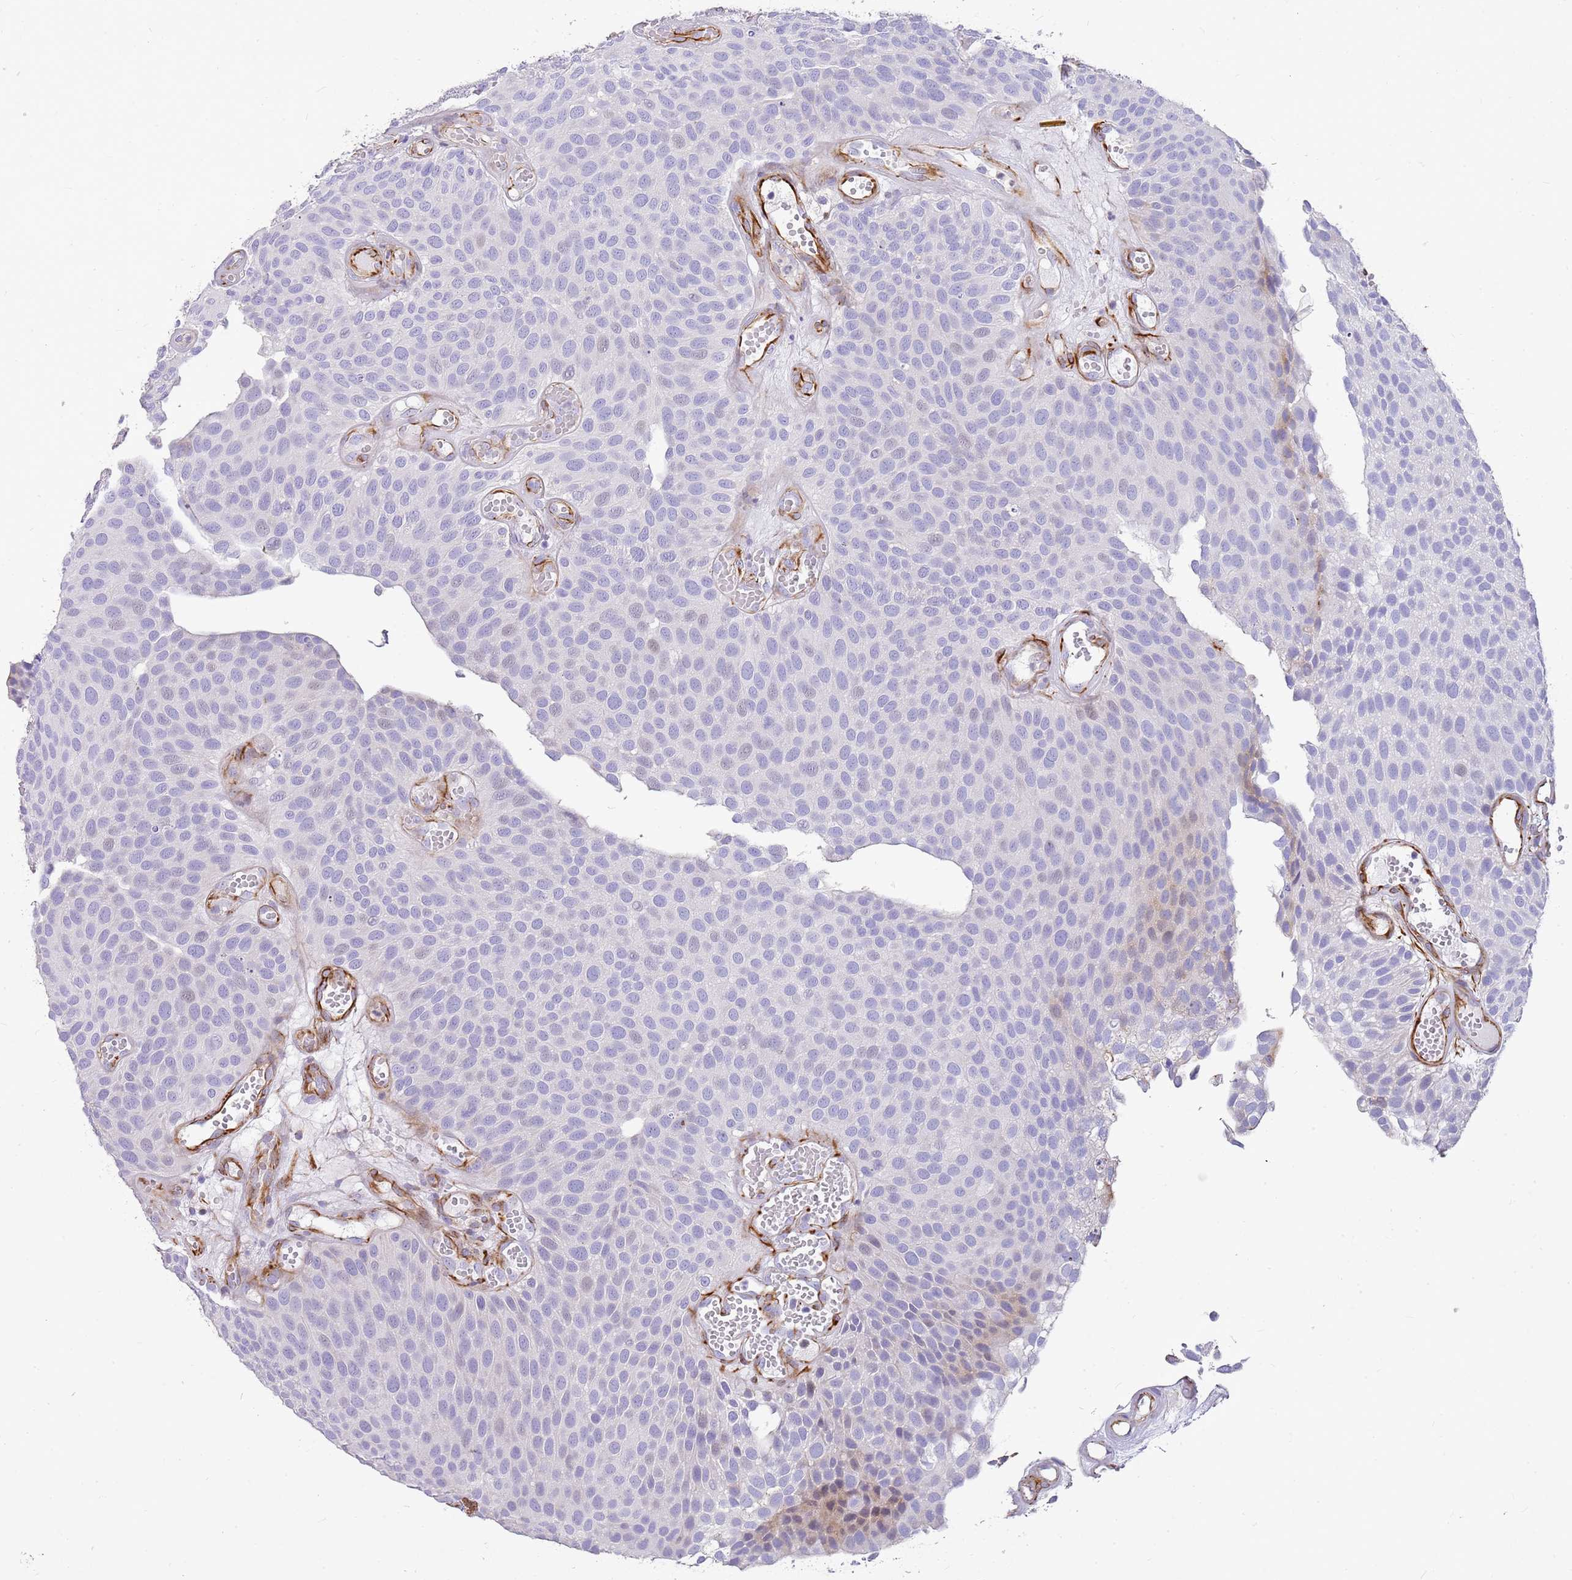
{"staining": {"intensity": "negative", "quantity": "none", "location": "none"}, "tissue": "urothelial cancer", "cell_type": "Tumor cells", "image_type": "cancer", "snomed": [{"axis": "morphology", "description": "Urothelial carcinoma, Low grade"}, {"axis": "topography", "description": "Urinary bladder"}], "caption": "DAB (3,3'-diaminobenzidine) immunohistochemical staining of human urothelial cancer displays no significant expression in tumor cells. (DAB (3,3'-diaminobenzidine) IHC, high magnification).", "gene": "ZDHHC1", "patient": {"sex": "male", "age": 89}}